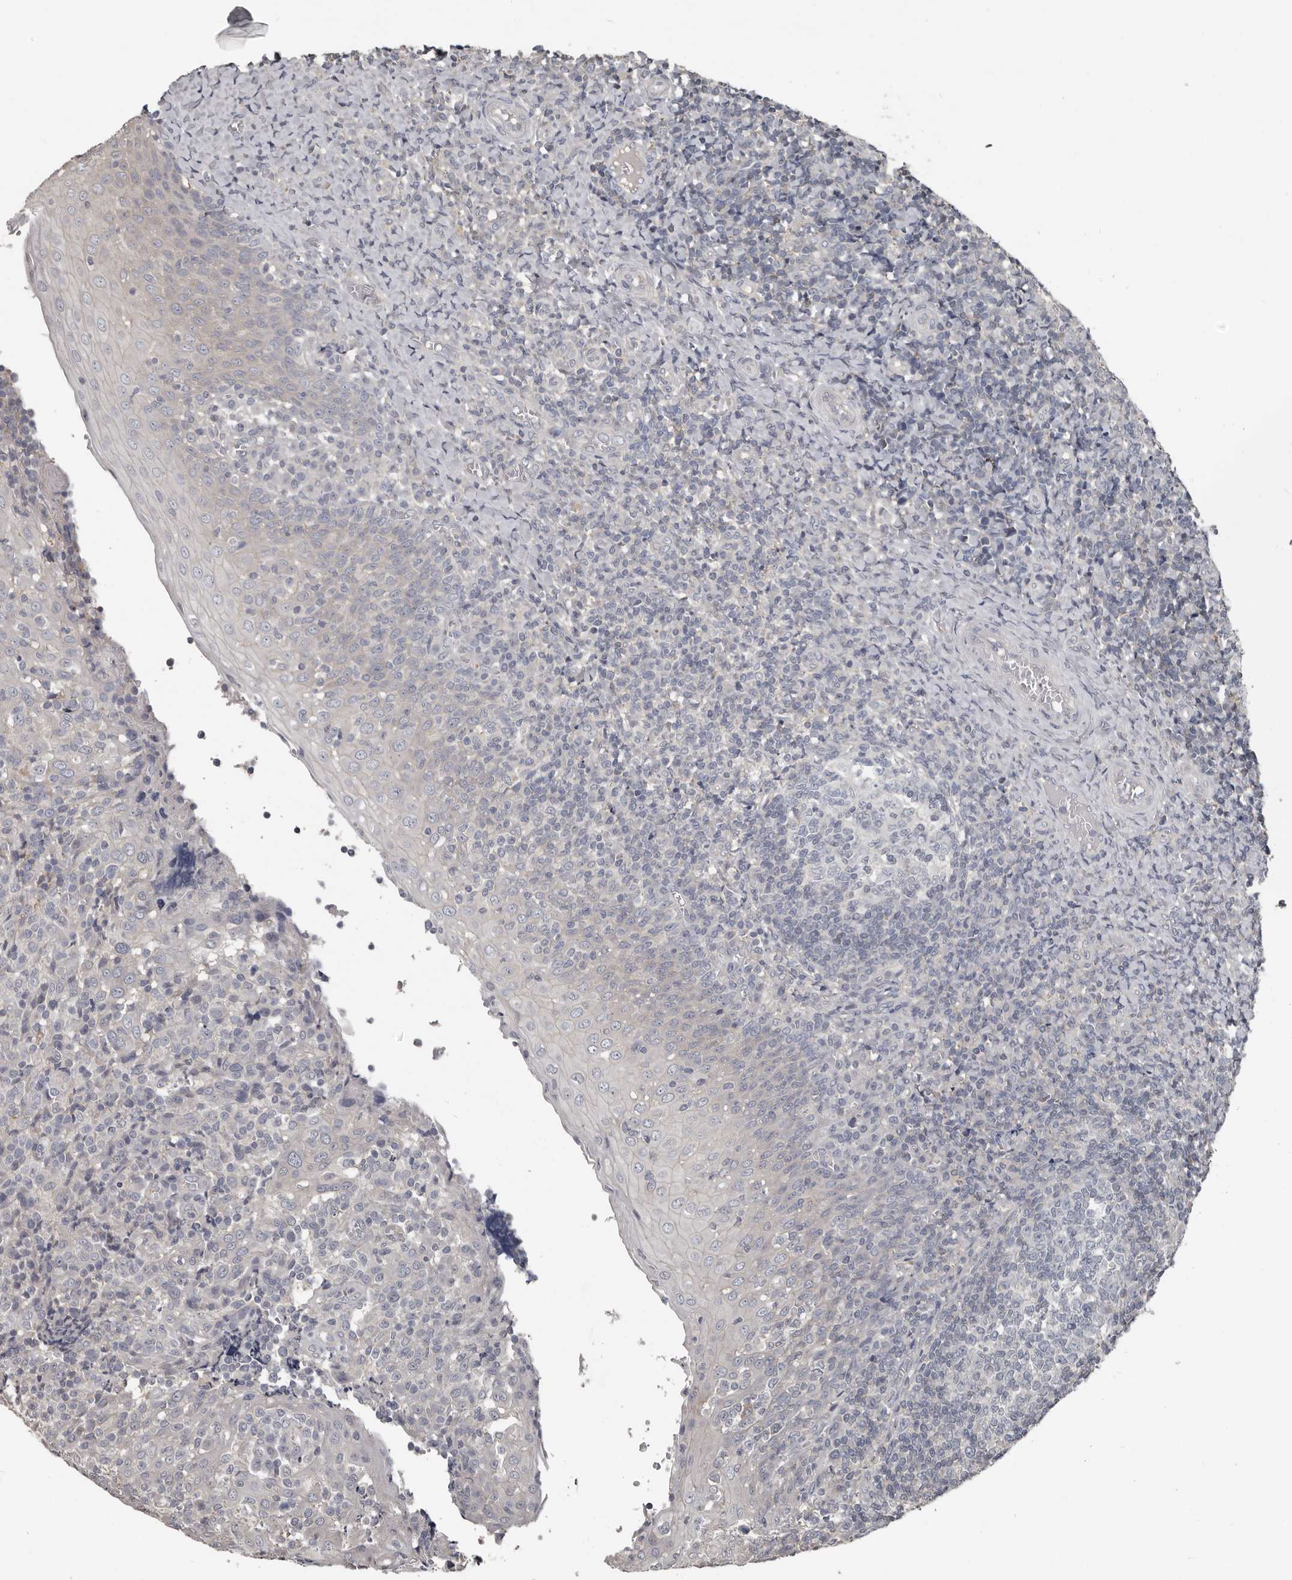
{"staining": {"intensity": "negative", "quantity": "none", "location": "none"}, "tissue": "tonsil", "cell_type": "Germinal center cells", "image_type": "normal", "snomed": [{"axis": "morphology", "description": "Normal tissue, NOS"}, {"axis": "topography", "description": "Tonsil"}], "caption": "This is an immunohistochemistry (IHC) micrograph of unremarkable tonsil. There is no staining in germinal center cells.", "gene": "CA6", "patient": {"sex": "female", "age": 19}}